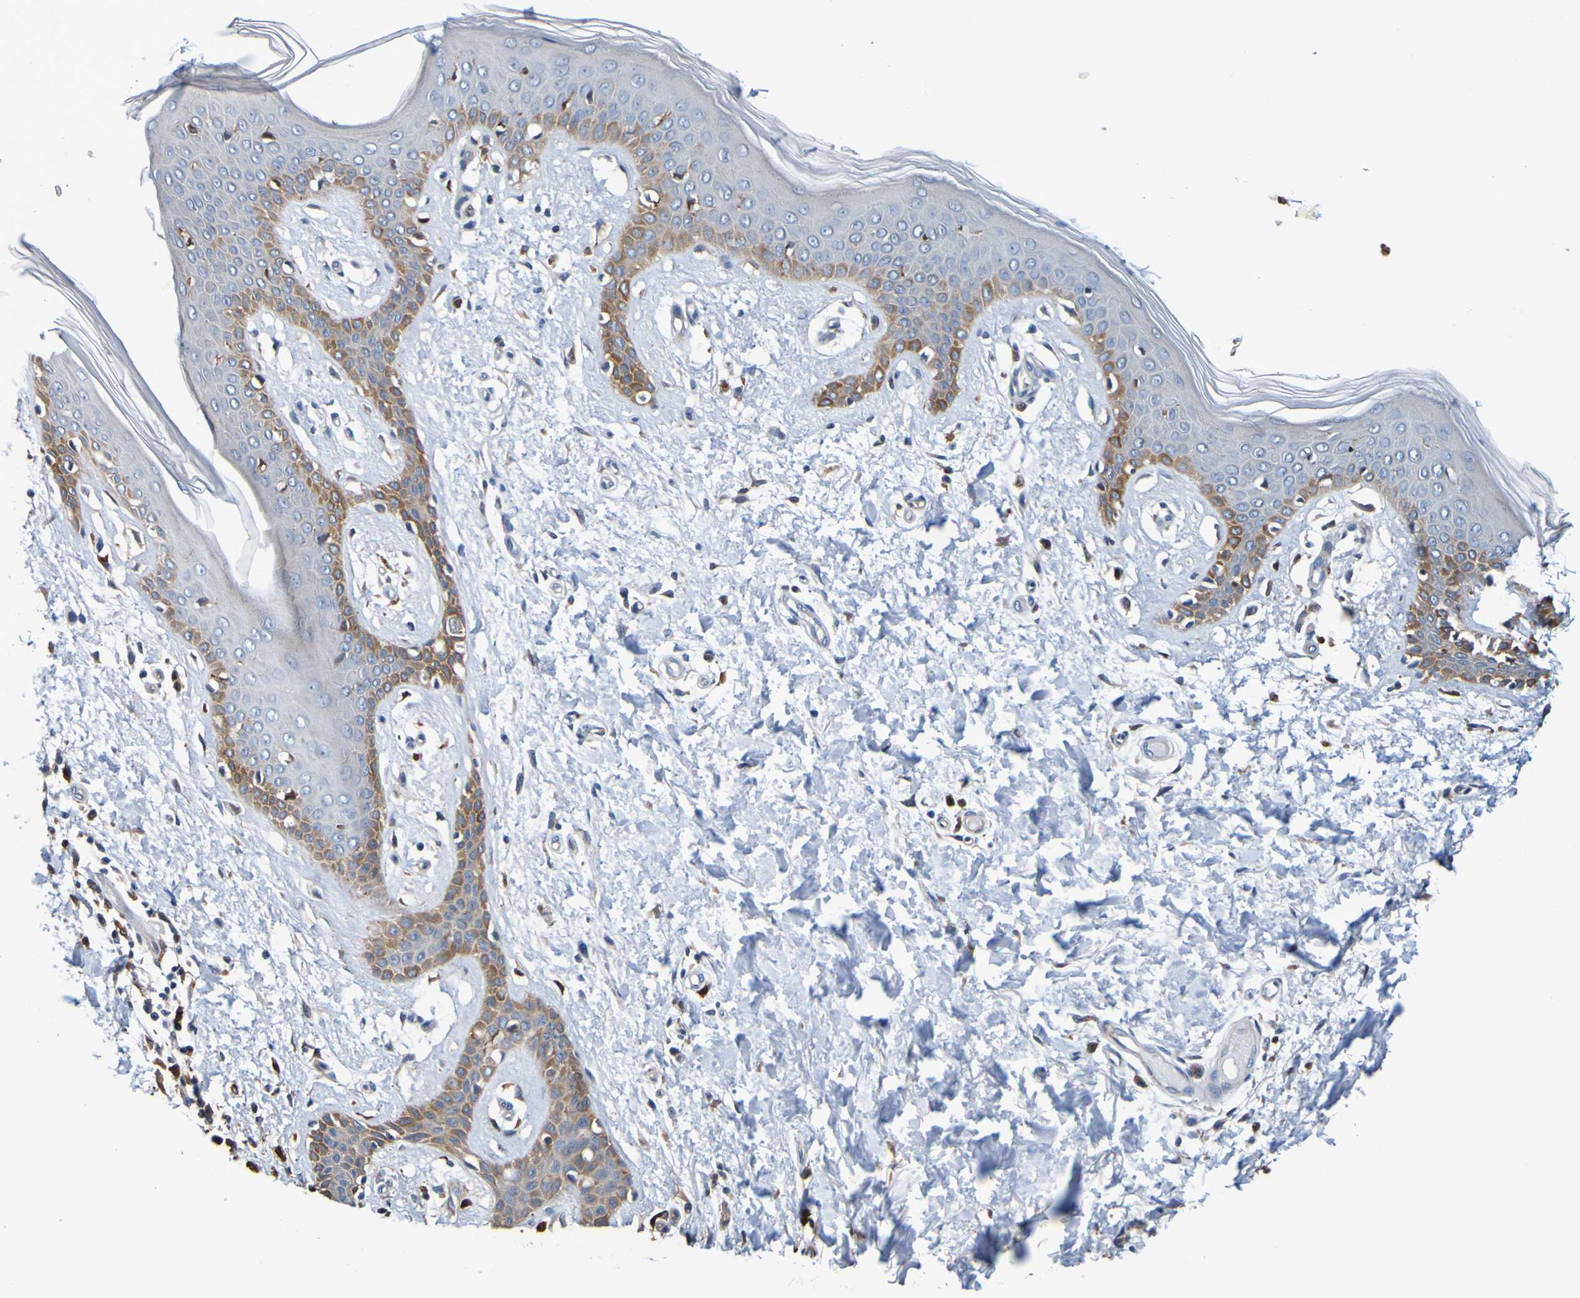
{"staining": {"intensity": "weak", "quantity": "25%-75%", "location": "cytoplasmic/membranous"}, "tissue": "skin", "cell_type": "Fibroblasts", "image_type": "normal", "snomed": [{"axis": "morphology", "description": "Normal tissue, NOS"}, {"axis": "topography", "description": "Skin"}], "caption": "Protein expression analysis of normal human skin reveals weak cytoplasmic/membranous positivity in about 25%-75% of fibroblasts.", "gene": "METAP2", "patient": {"sex": "male", "age": 53}}